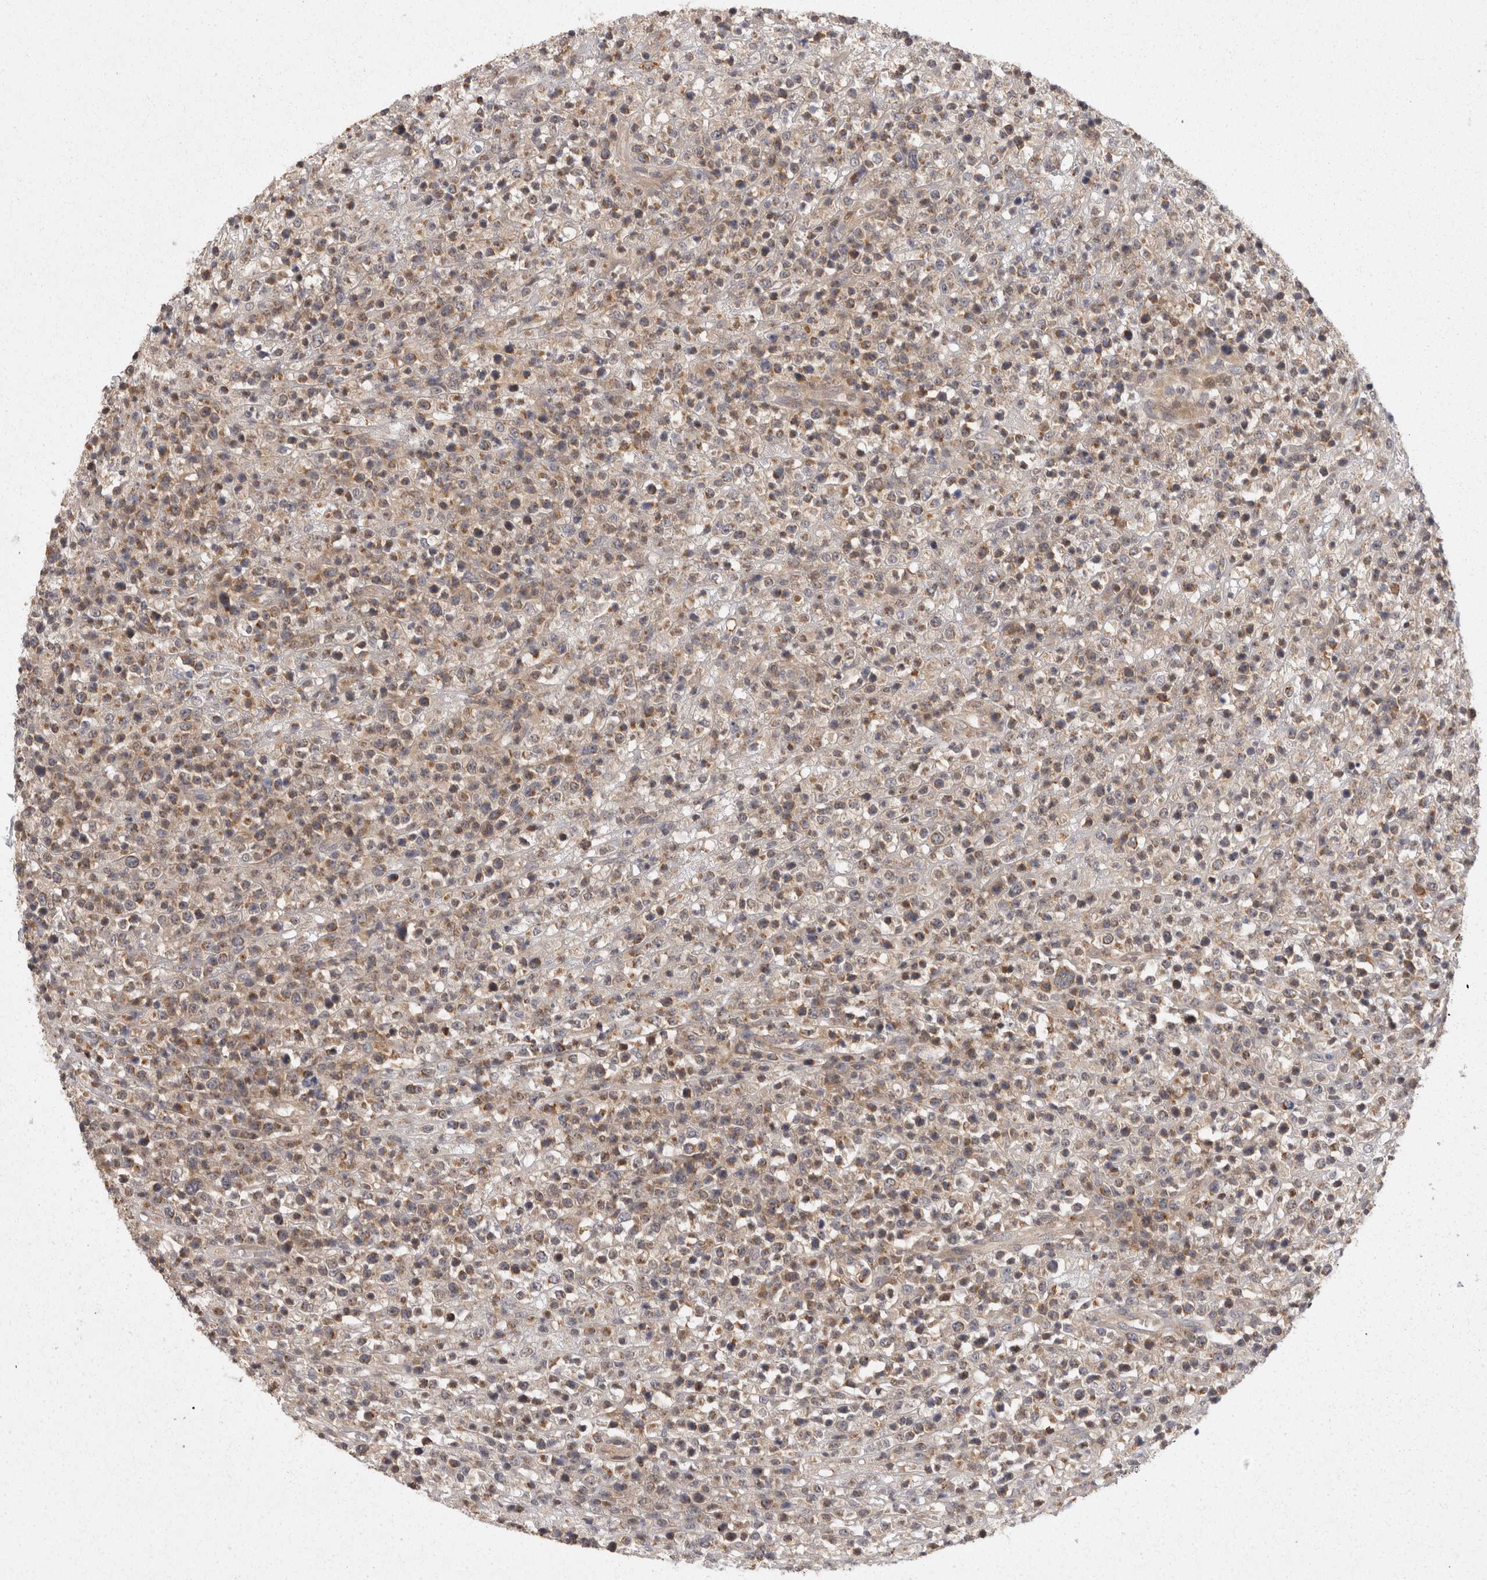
{"staining": {"intensity": "moderate", "quantity": ">75%", "location": "cytoplasmic/membranous"}, "tissue": "lymphoma", "cell_type": "Tumor cells", "image_type": "cancer", "snomed": [{"axis": "morphology", "description": "Malignant lymphoma, non-Hodgkin's type, High grade"}, {"axis": "topography", "description": "Colon"}], "caption": "Immunohistochemistry of high-grade malignant lymphoma, non-Hodgkin's type shows medium levels of moderate cytoplasmic/membranous expression in approximately >75% of tumor cells. Using DAB (brown) and hematoxylin (blue) stains, captured at high magnification using brightfield microscopy.", "gene": "ACAT2", "patient": {"sex": "female", "age": 53}}